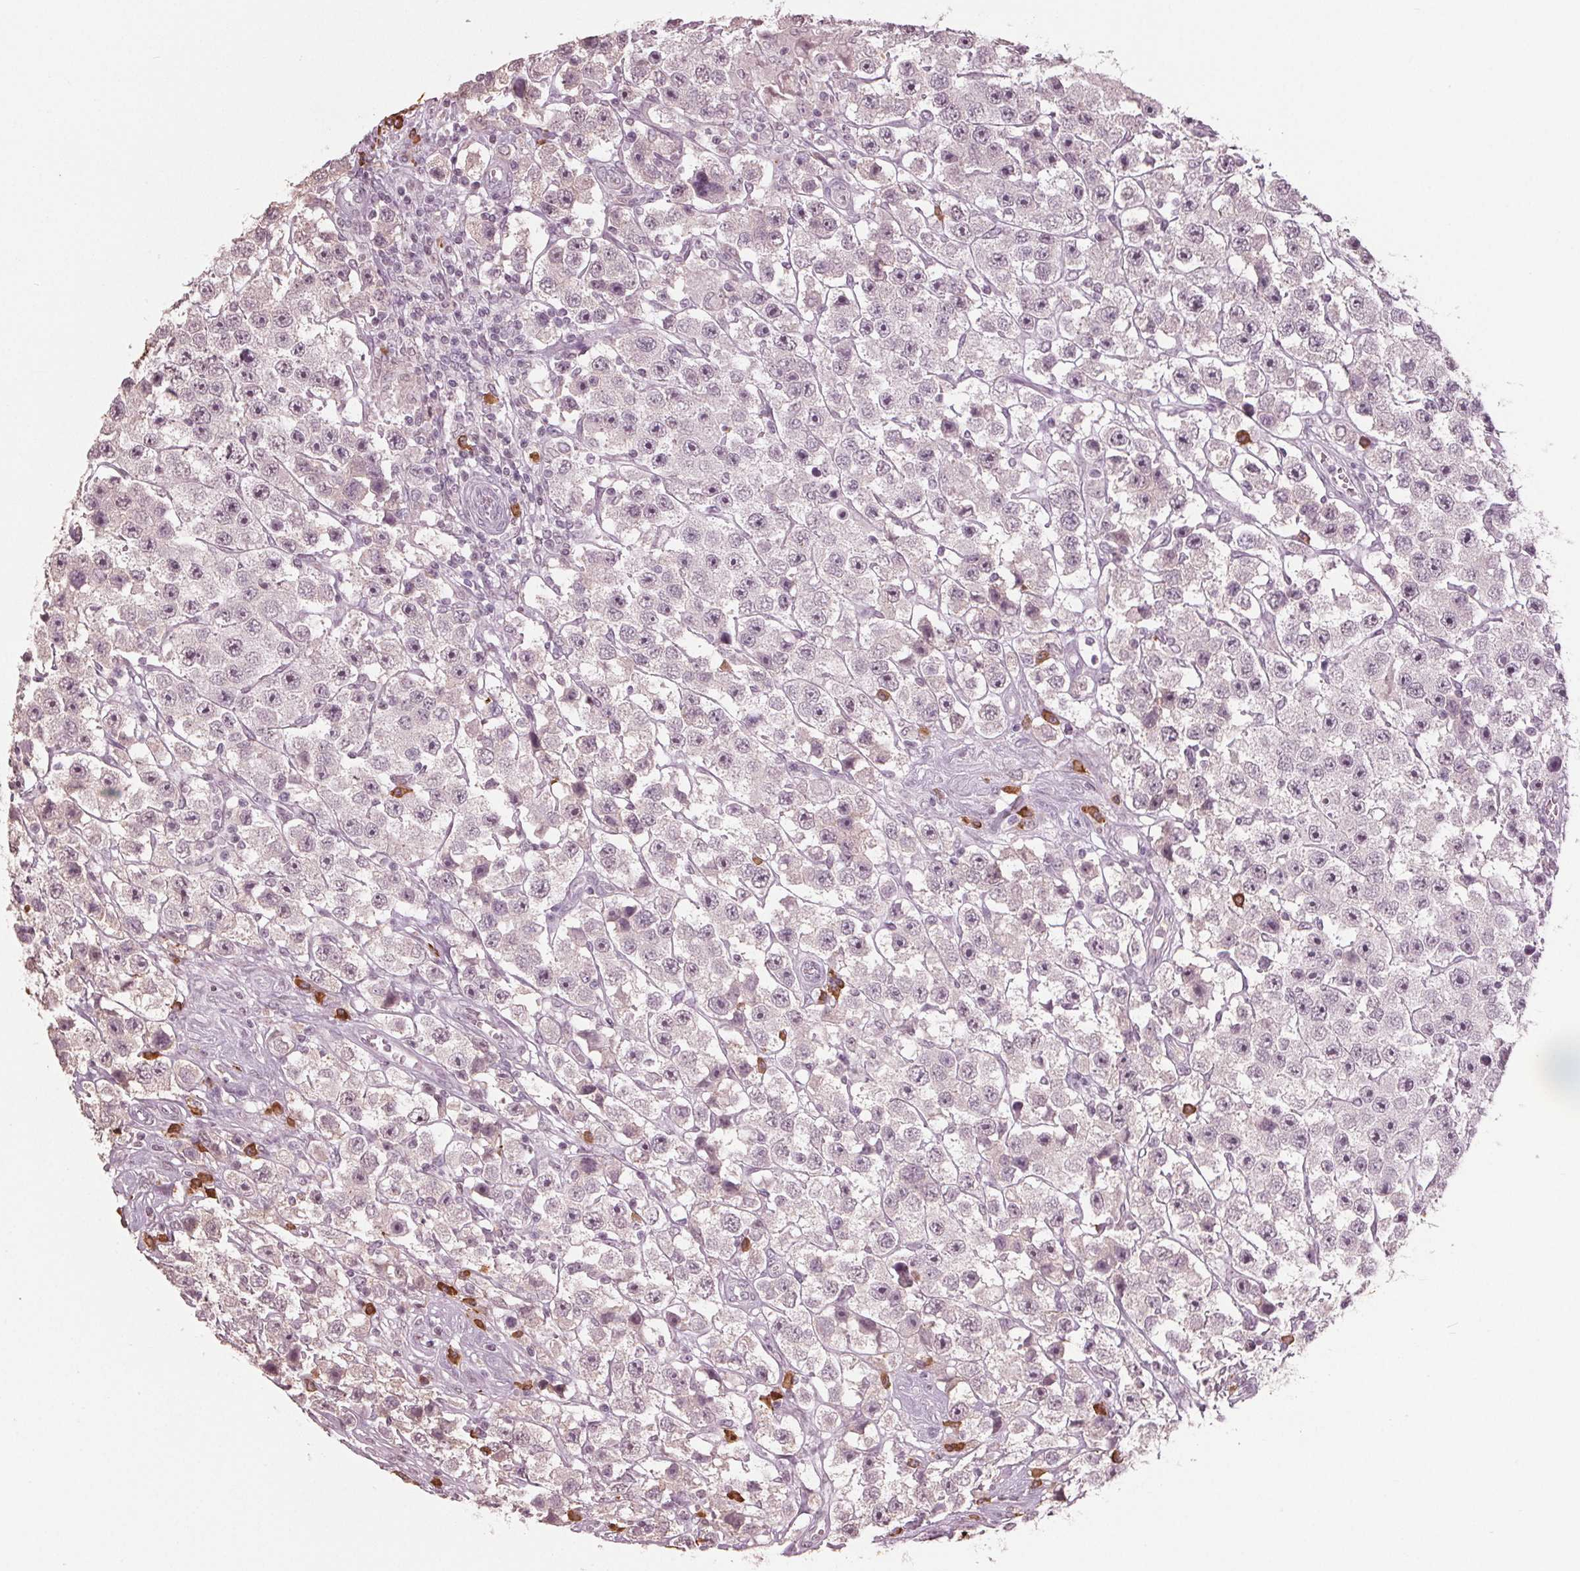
{"staining": {"intensity": "negative", "quantity": "none", "location": "none"}, "tissue": "testis cancer", "cell_type": "Tumor cells", "image_type": "cancer", "snomed": [{"axis": "morphology", "description": "Seminoma, NOS"}, {"axis": "topography", "description": "Testis"}], "caption": "High power microscopy histopathology image of an IHC photomicrograph of testis cancer, revealing no significant positivity in tumor cells.", "gene": "CXCL16", "patient": {"sex": "male", "age": 45}}